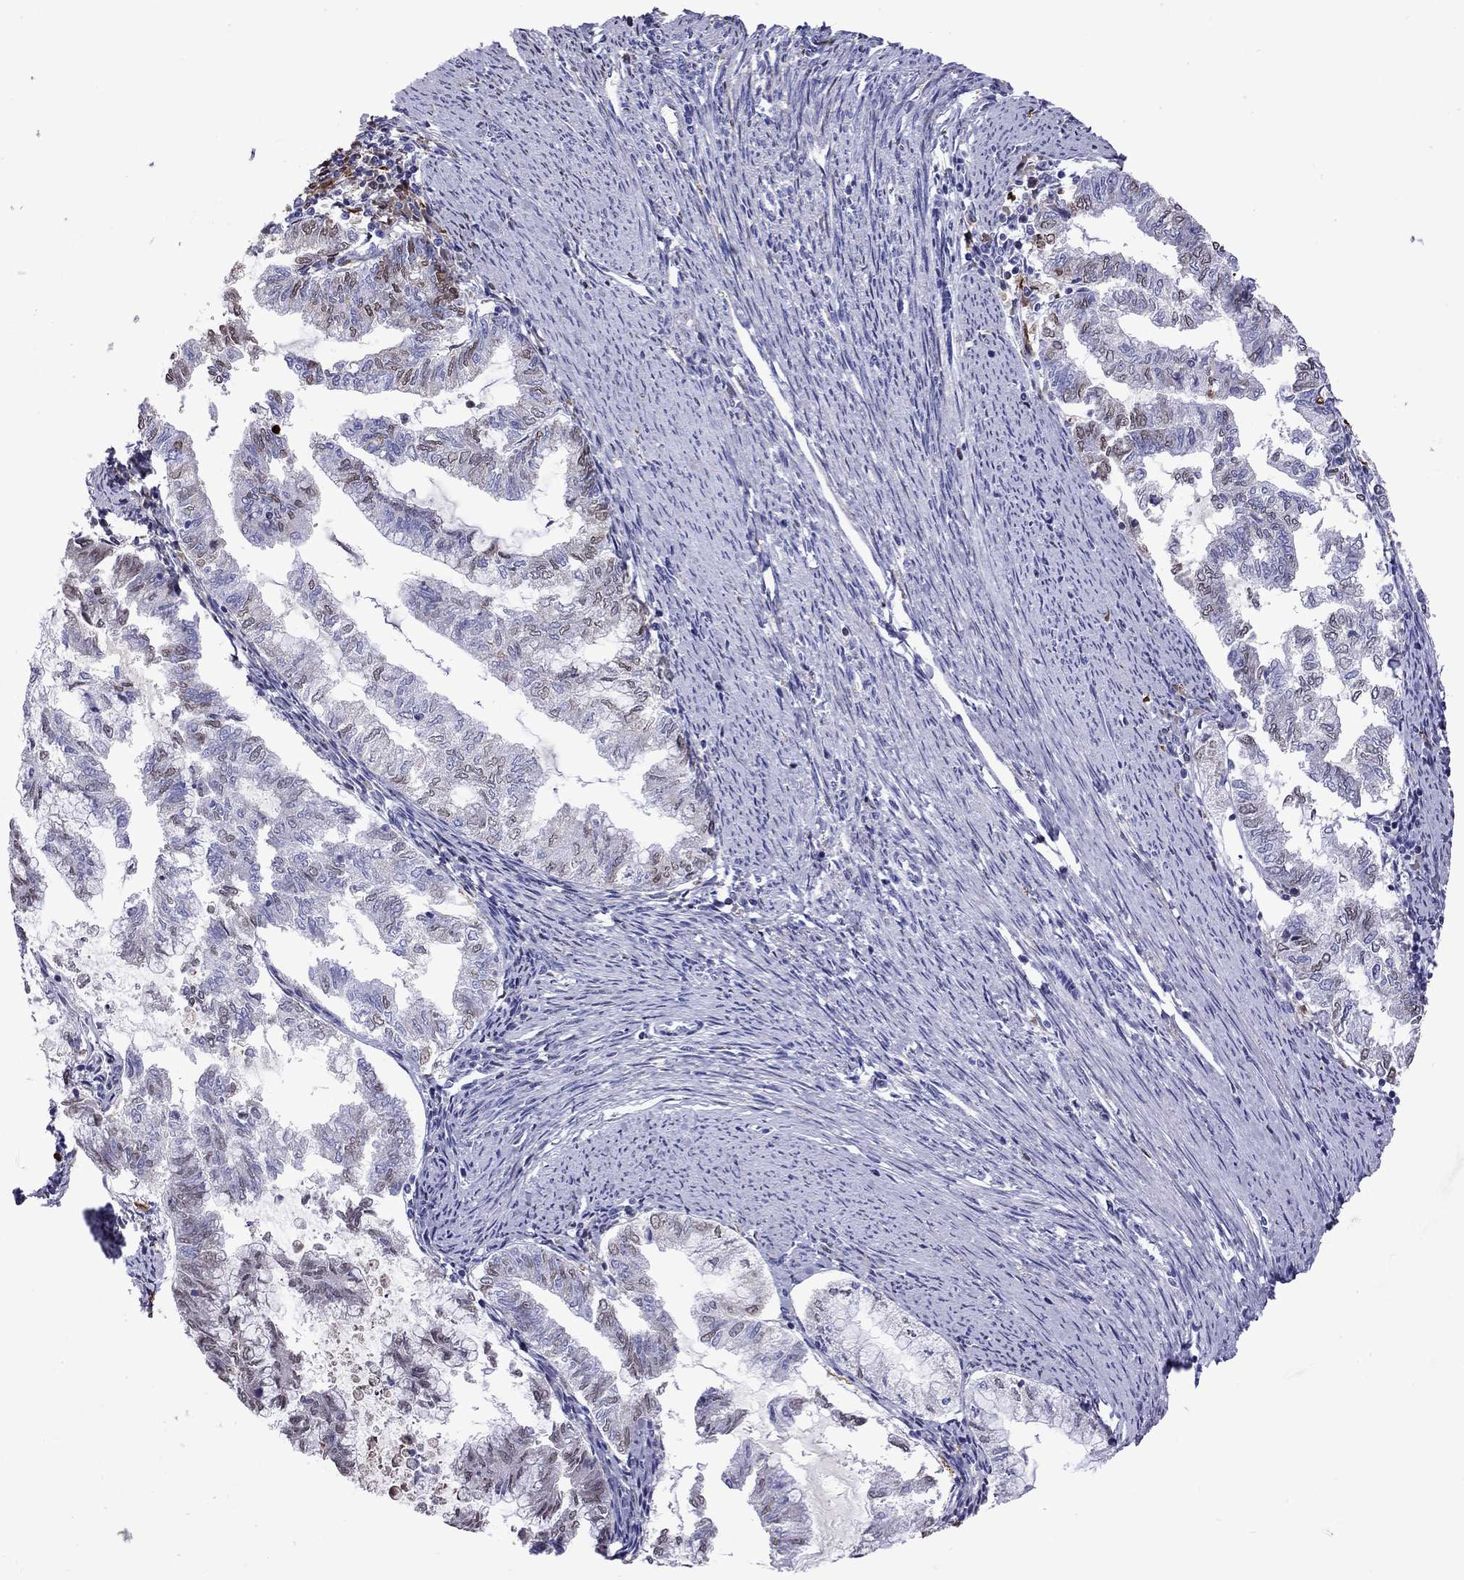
{"staining": {"intensity": "moderate", "quantity": "<25%", "location": "nuclear"}, "tissue": "endometrial cancer", "cell_type": "Tumor cells", "image_type": "cancer", "snomed": [{"axis": "morphology", "description": "Adenocarcinoma, NOS"}, {"axis": "topography", "description": "Endometrium"}], "caption": "A brown stain shows moderate nuclear expression of a protein in adenocarcinoma (endometrial) tumor cells.", "gene": "SERPINA3", "patient": {"sex": "female", "age": 79}}